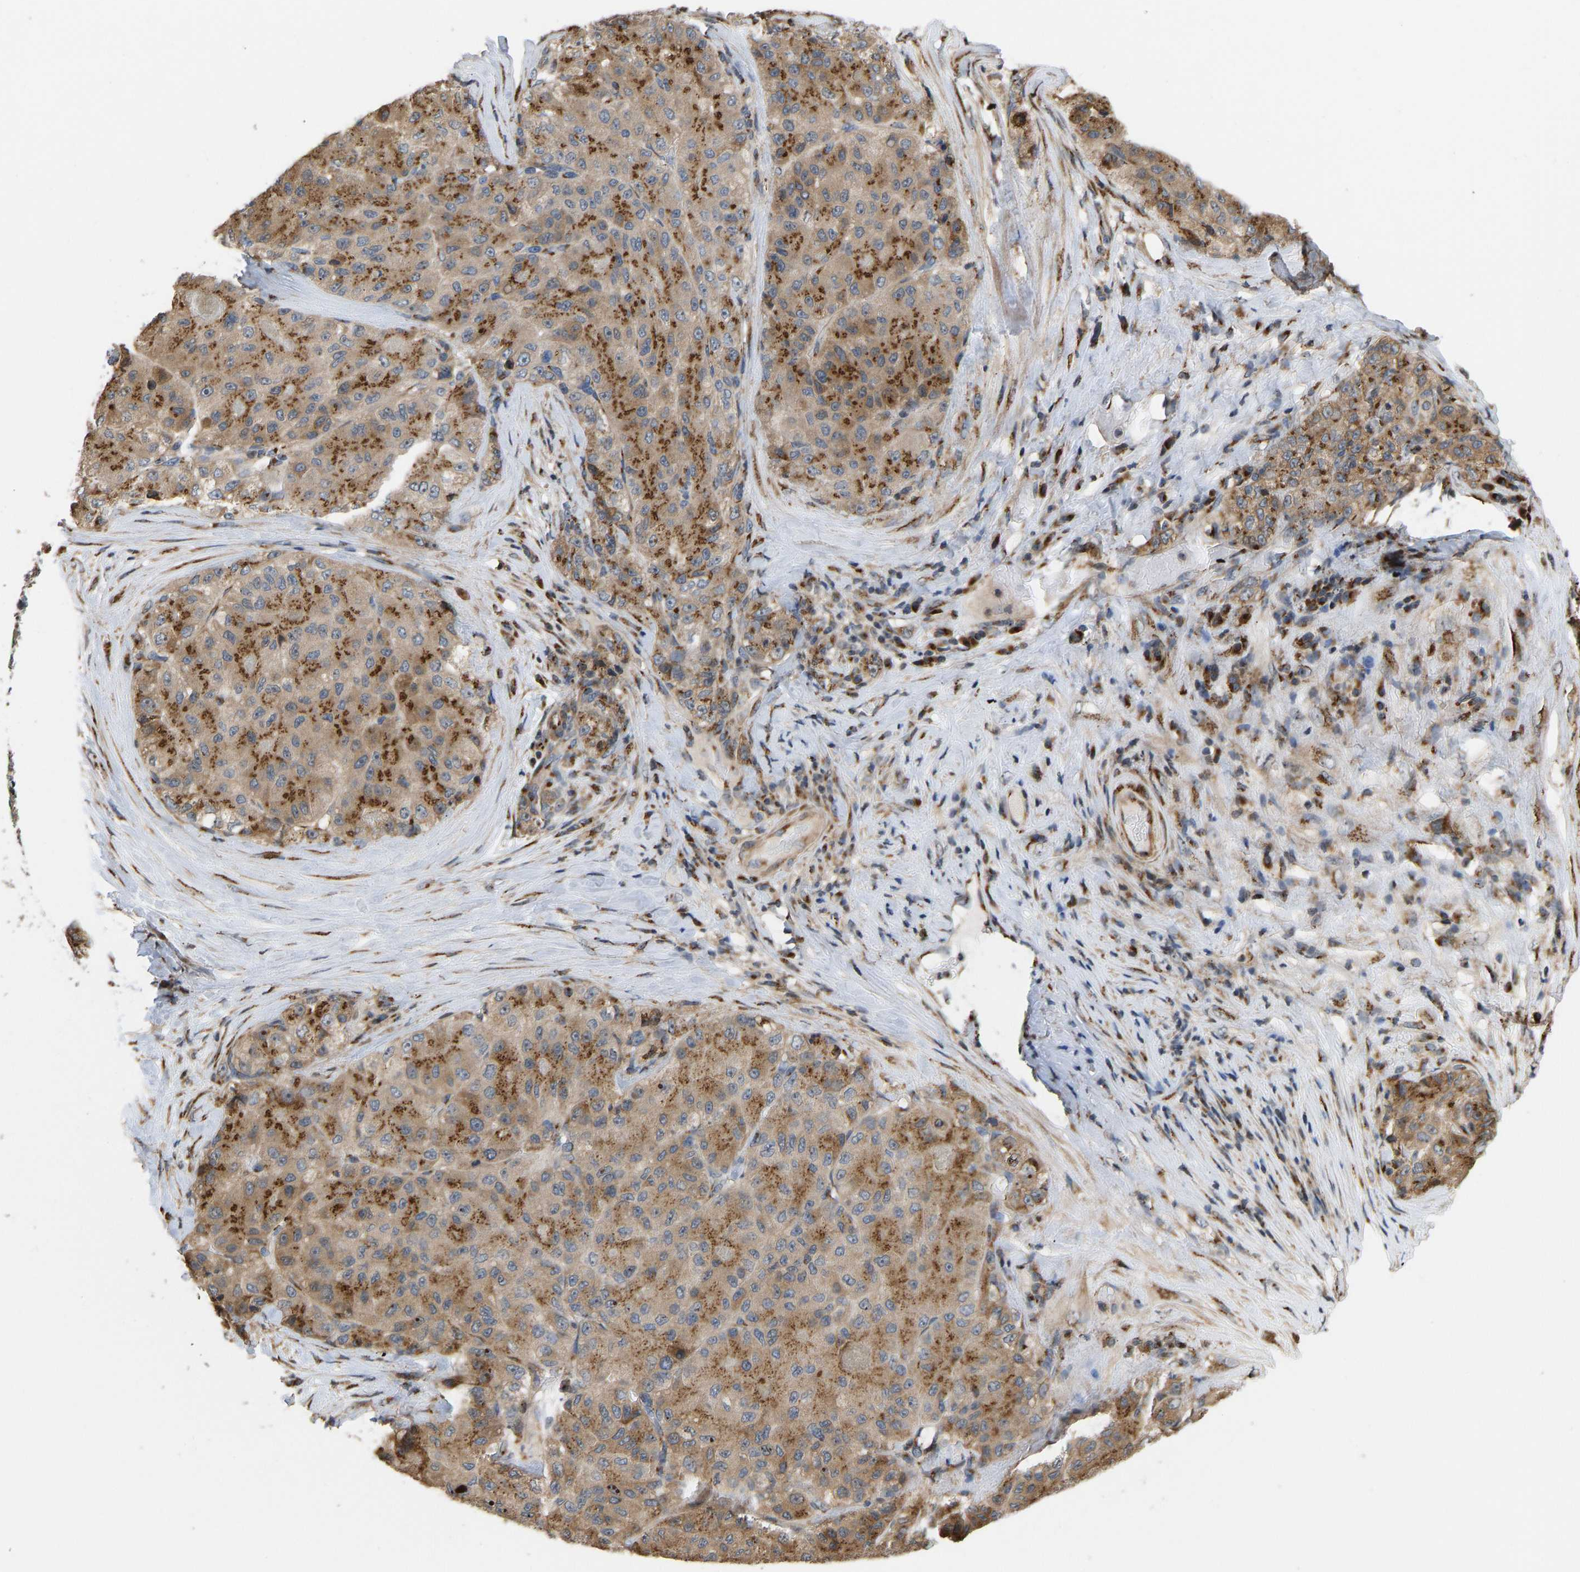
{"staining": {"intensity": "moderate", "quantity": ">75%", "location": "cytoplasmic/membranous"}, "tissue": "liver cancer", "cell_type": "Tumor cells", "image_type": "cancer", "snomed": [{"axis": "morphology", "description": "Carcinoma, Hepatocellular, NOS"}, {"axis": "topography", "description": "Liver"}], "caption": "Human hepatocellular carcinoma (liver) stained with a protein marker exhibits moderate staining in tumor cells.", "gene": "YIPF4", "patient": {"sex": "male", "age": 80}}